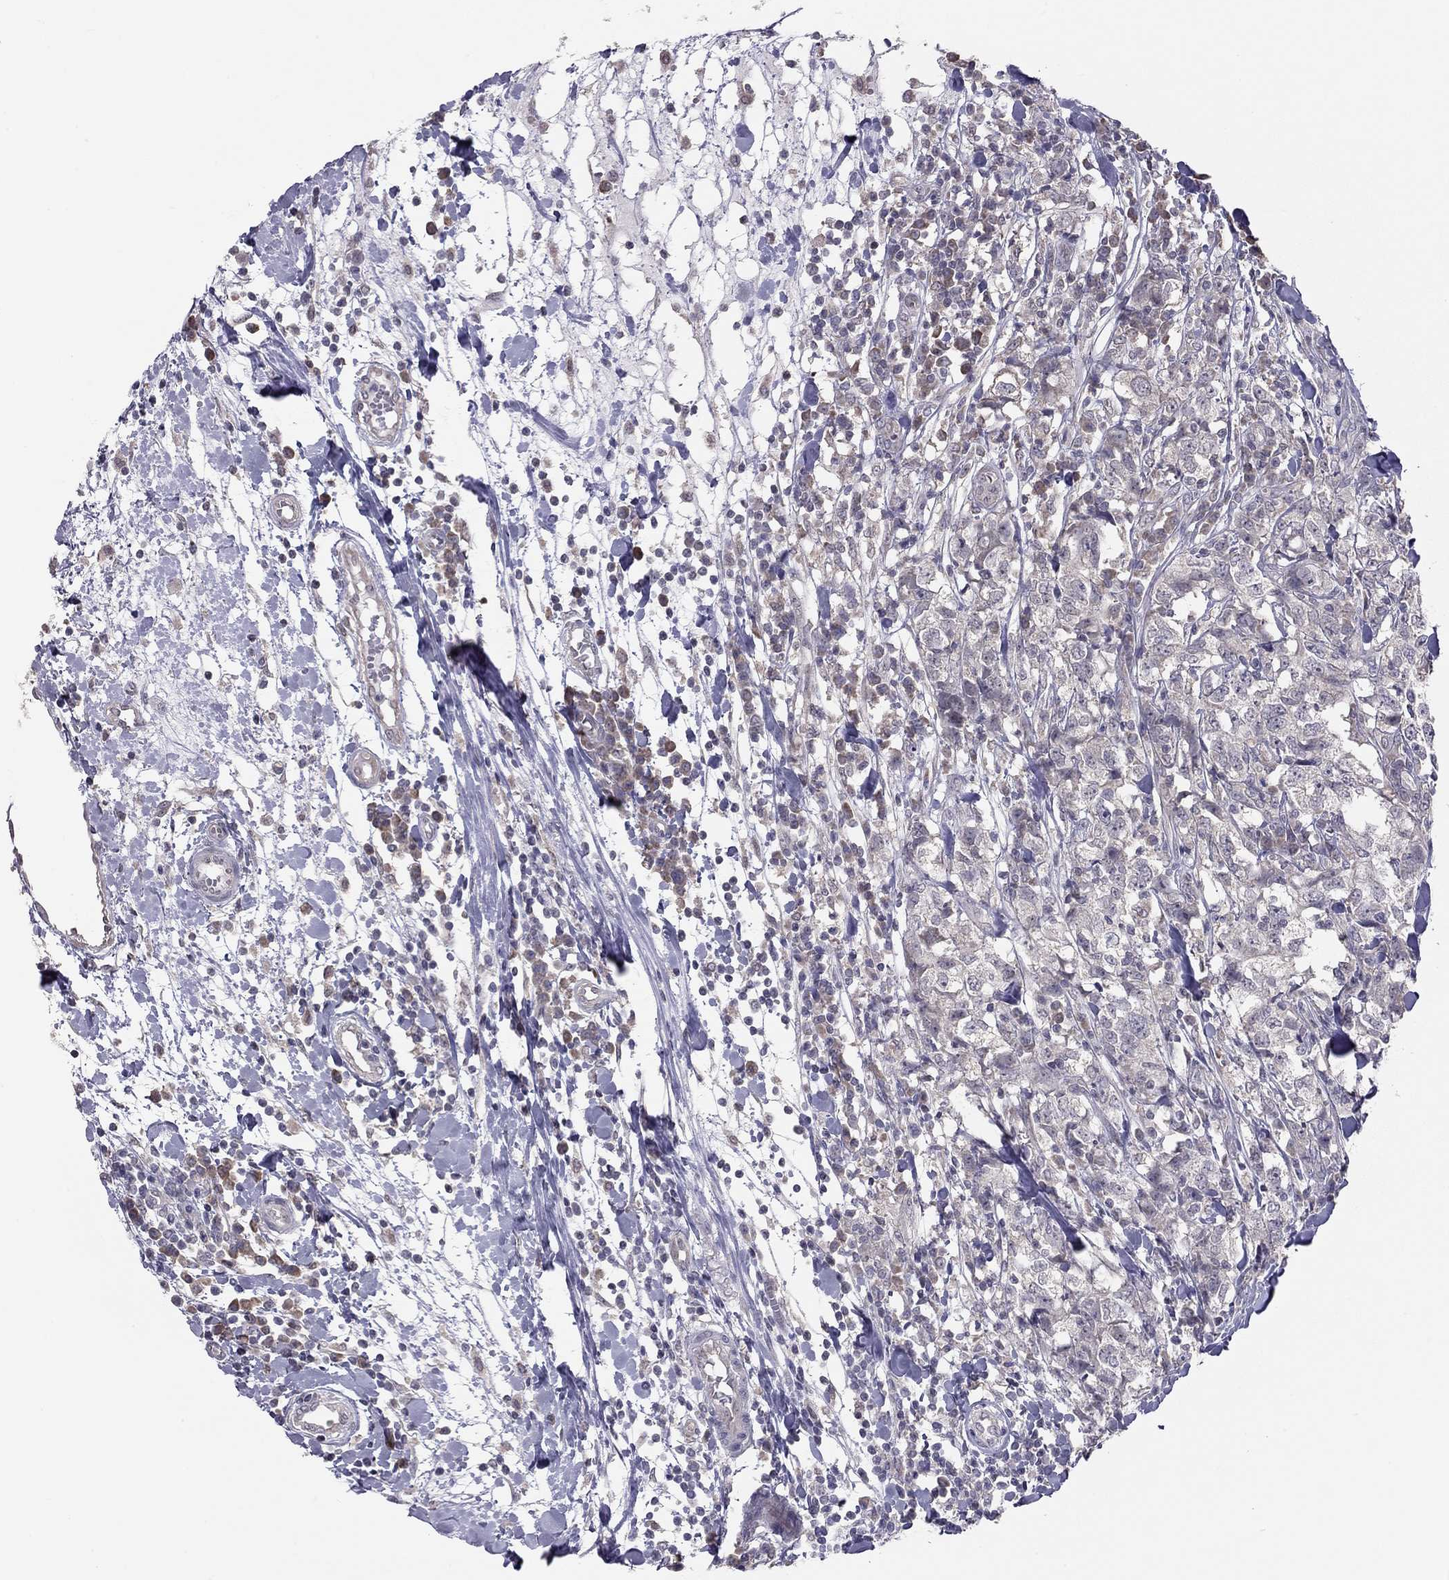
{"staining": {"intensity": "negative", "quantity": "none", "location": "none"}, "tissue": "breast cancer", "cell_type": "Tumor cells", "image_type": "cancer", "snomed": [{"axis": "morphology", "description": "Duct carcinoma"}, {"axis": "topography", "description": "Breast"}], "caption": "The micrograph reveals no staining of tumor cells in breast infiltrating ductal carcinoma.", "gene": "HSF2BP", "patient": {"sex": "female", "age": 30}}